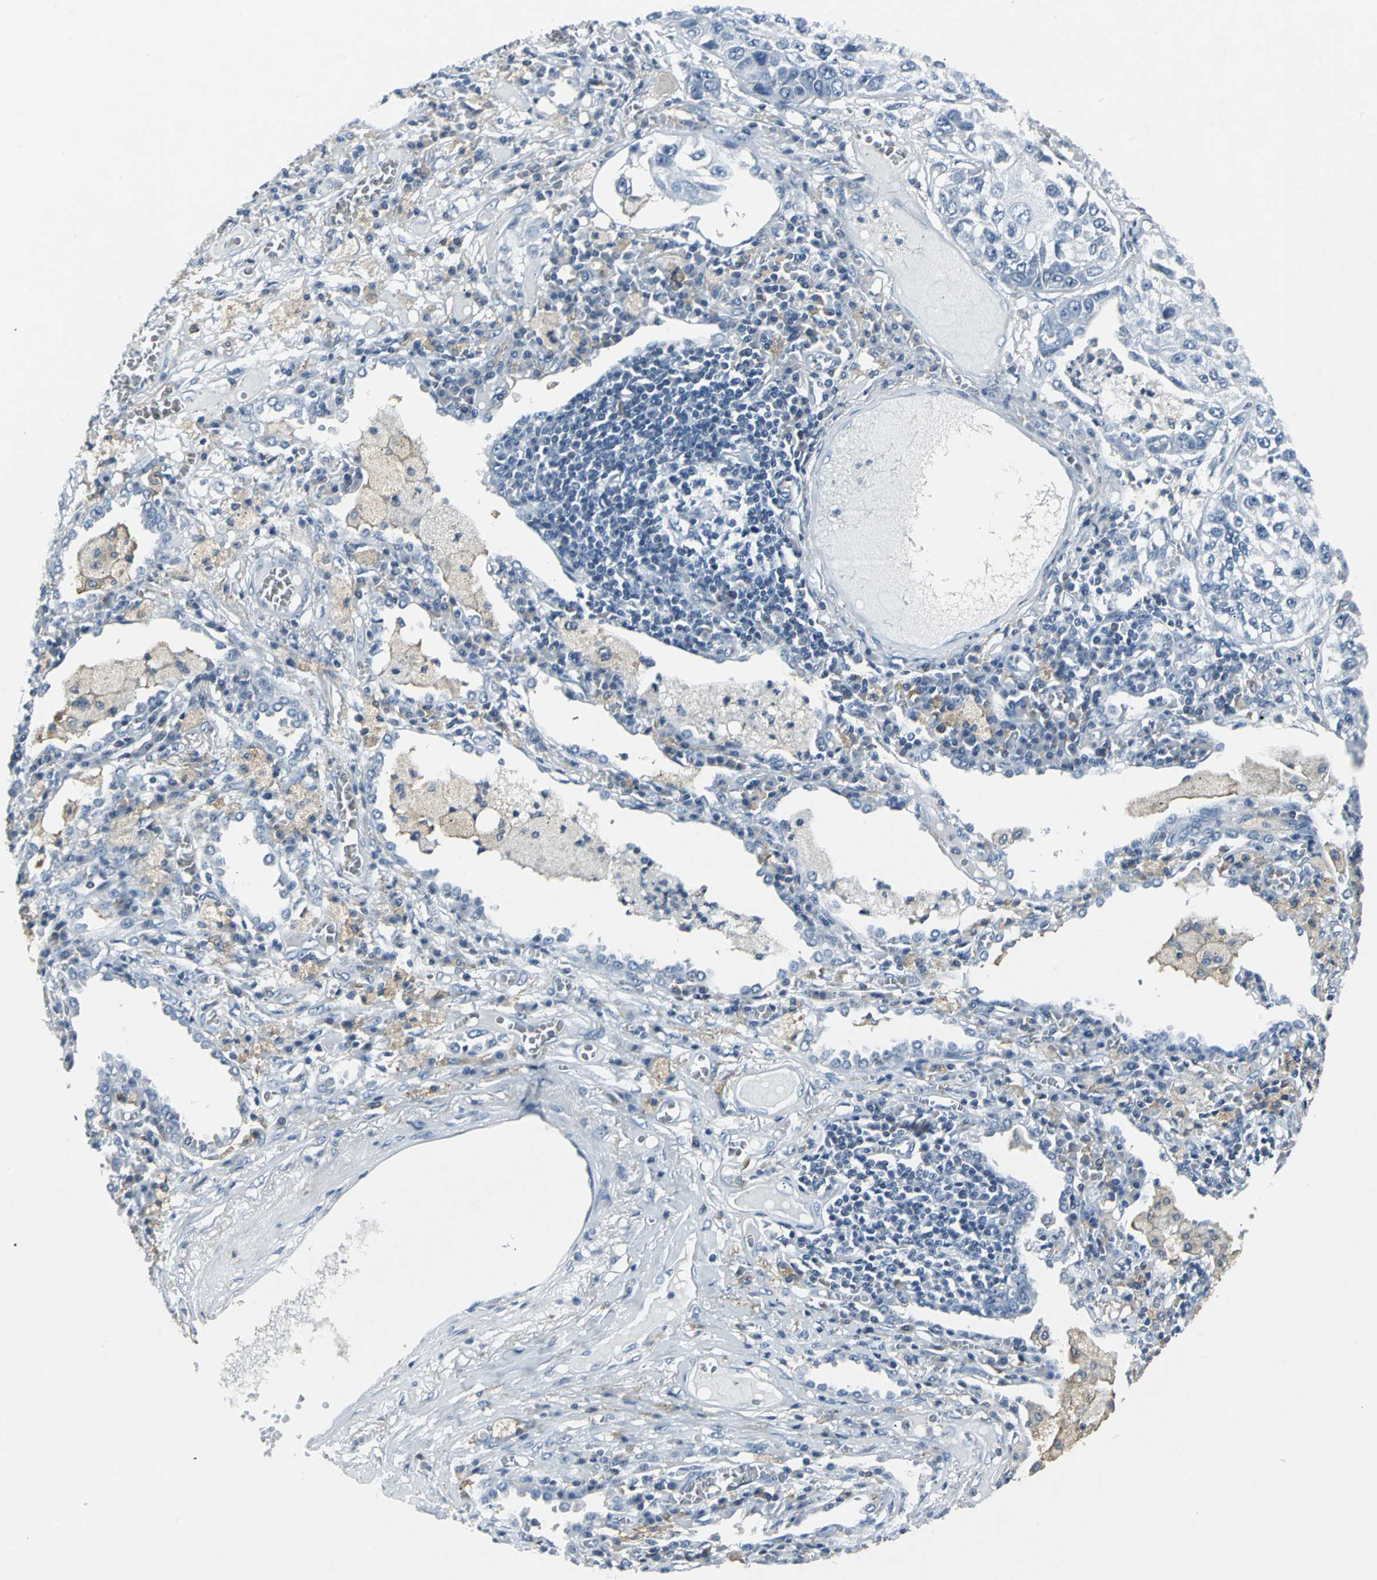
{"staining": {"intensity": "negative", "quantity": "none", "location": "none"}, "tissue": "lung cancer", "cell_type": "Tumor cells", "image_type": "cancer", "snomed": [{"axis": "morphology", "description": "Squamous cell carcinoma, NOS"}, {"axis": "topography", "description": "Lung"}], "caption": "IHC histopathology image of neoplastic tissue: lung cancer stained with DAB displays no significant protein staining in tumor cells.", "gene": "IQGAP2", "patient": {"sex": "male", "age": 71}}